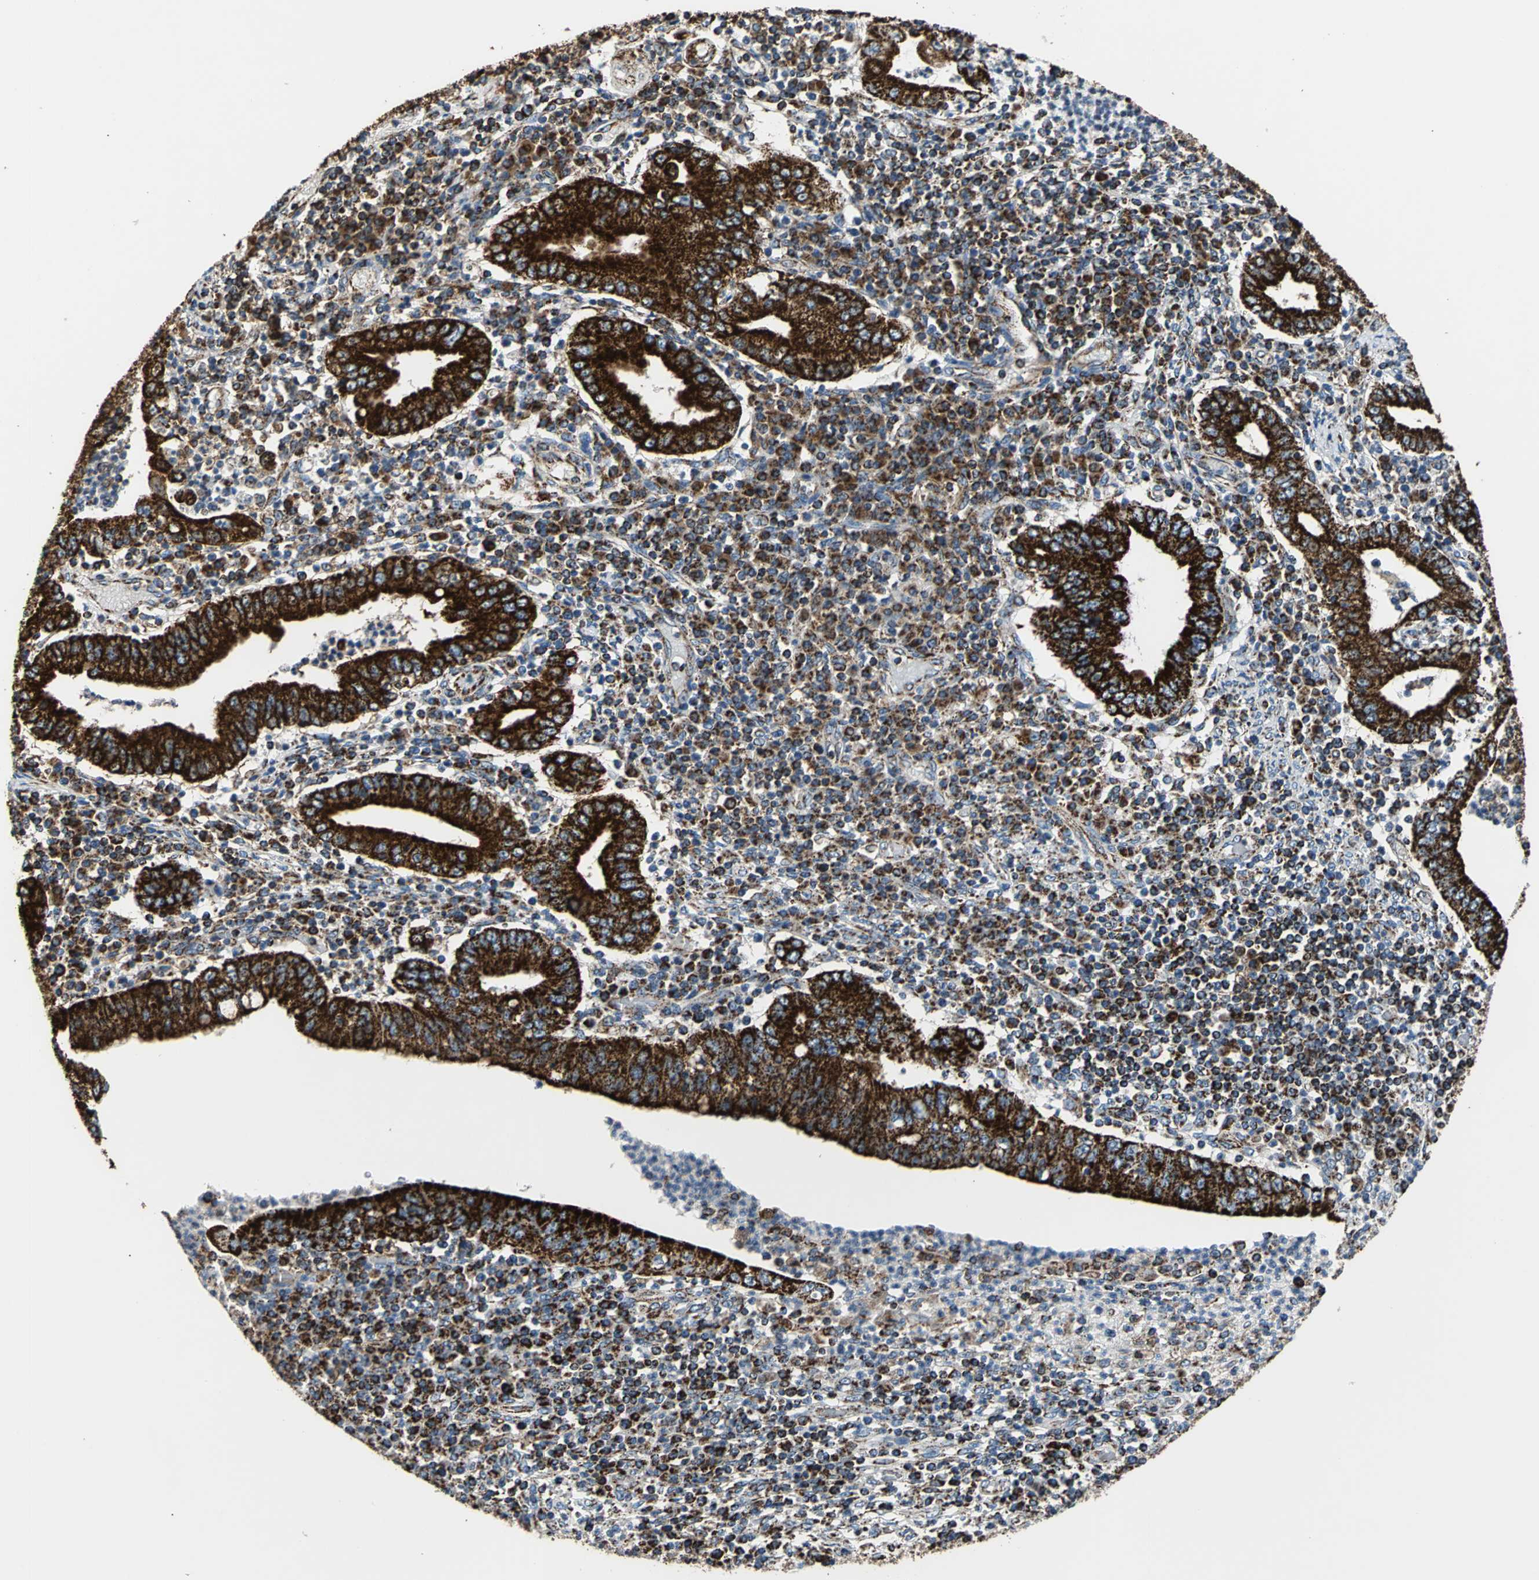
{"staining": {"intensity": "strong", "quantity": ">75%", "location": "cytoplasmic/membranous"}, "tissue": "stomach cancer", "cell_type": "Tumor cells", "image_type": "cancer", "snomed": [{"axis": "morphology", "description": "Normal tissue, NOS"}, {"axis": "morphology", "description": "Adenocarcinoma, NOS"}, {"axis": "topography", "description": "Esophagus"}, {"axis": "topography", "description": "Stomach, upper"}, {"axis": "topography", "description": "Peripheral nerve tissue"}], "caption": "Stomach cancer (adenocarcinoma) stained with DAB immunohistochemistry (IHC) displays high levels of strong cytoplasmic/membranous staining in about >75% of tumor cells.", "gene": "ECH1", "patient": {"sex": "male", "age": 62}}